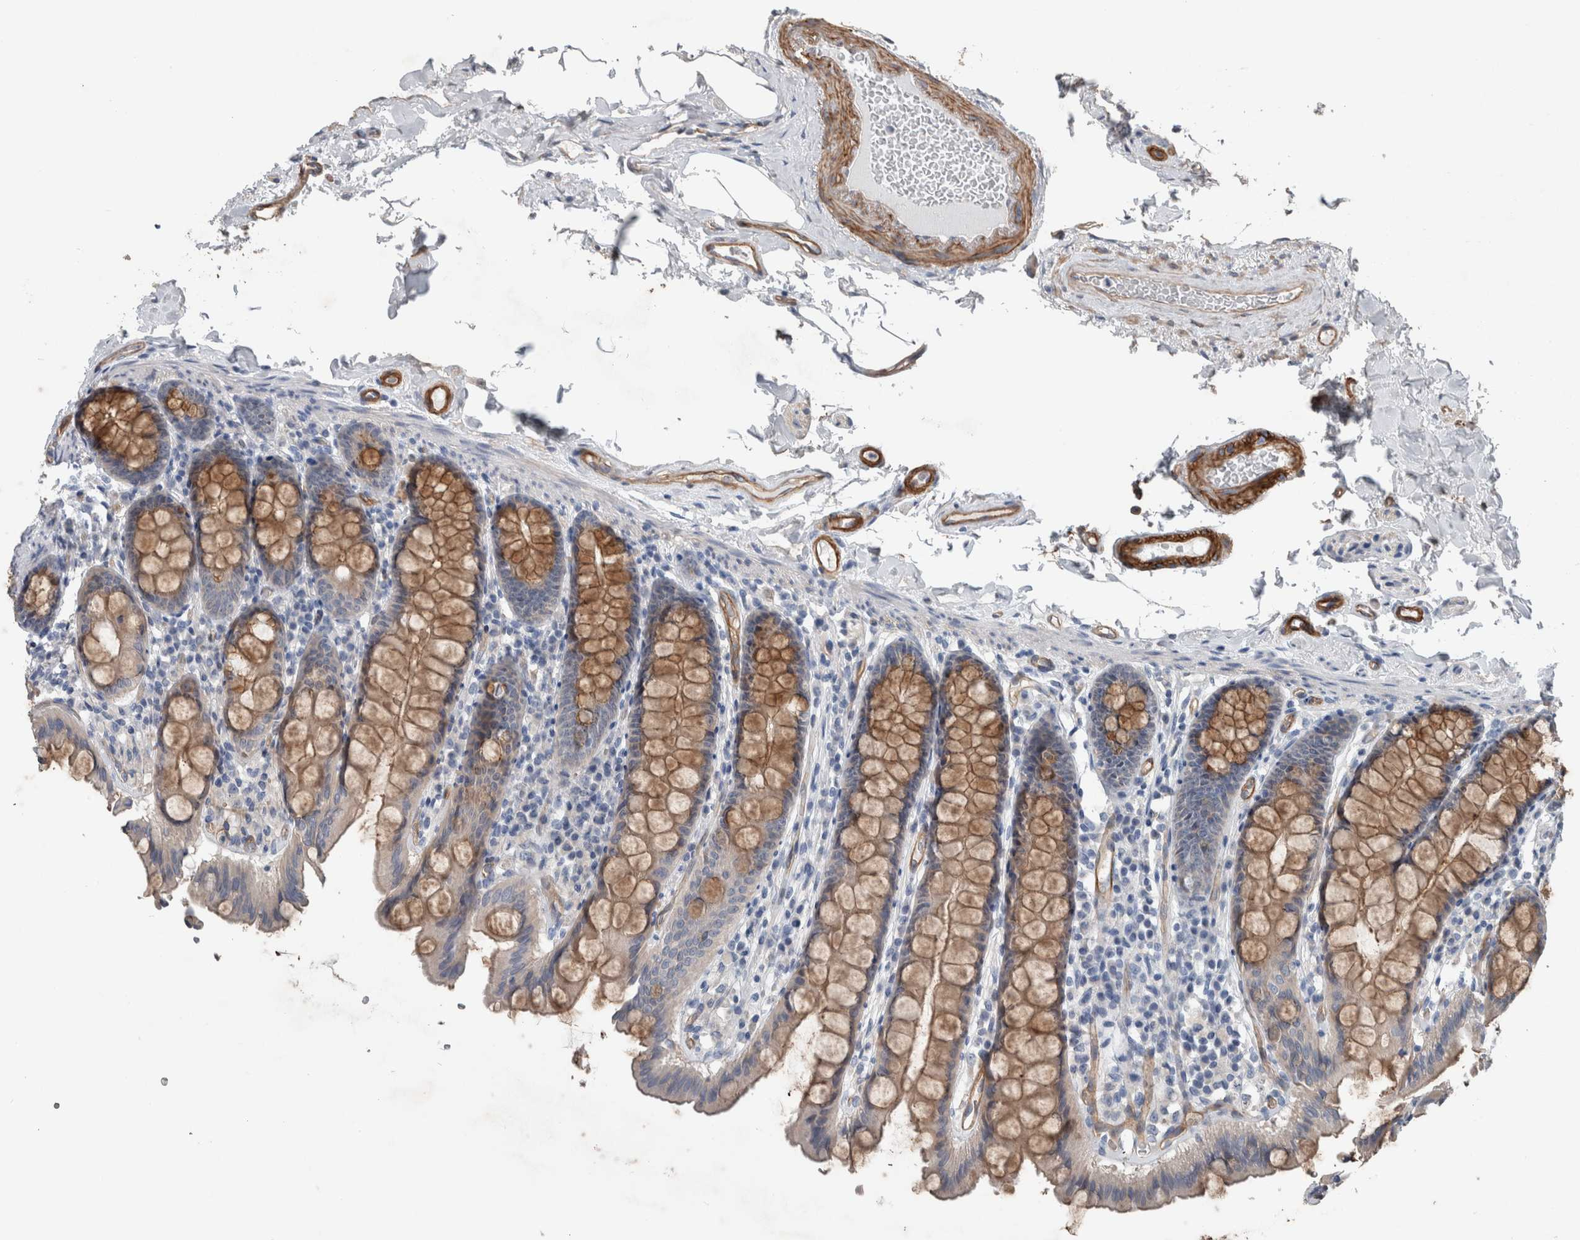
{"staining": {"intensity": "moderate", "quantity": ">75%", "location": "cytoplasmic/membranous"}, "tissue": "colon", "cell_type": "Endothelial cells", "image_type": "normal", "snomed": [{"axis": "morphology", "description": "Normal tissue, NOS"}, {"axis": "topography", "description": "Colon"}, {"axis": "topography", "description": "Peripheral nerve tissue"}], "caption": "This is a histology image of immunohistochemistry (IHC) staining of benign colon, which shows moderate expression in the cytoplasmic/membranous of endothelial cells.", "gene": "BCAM", "patient": {"sex": "female", "age": 61}}